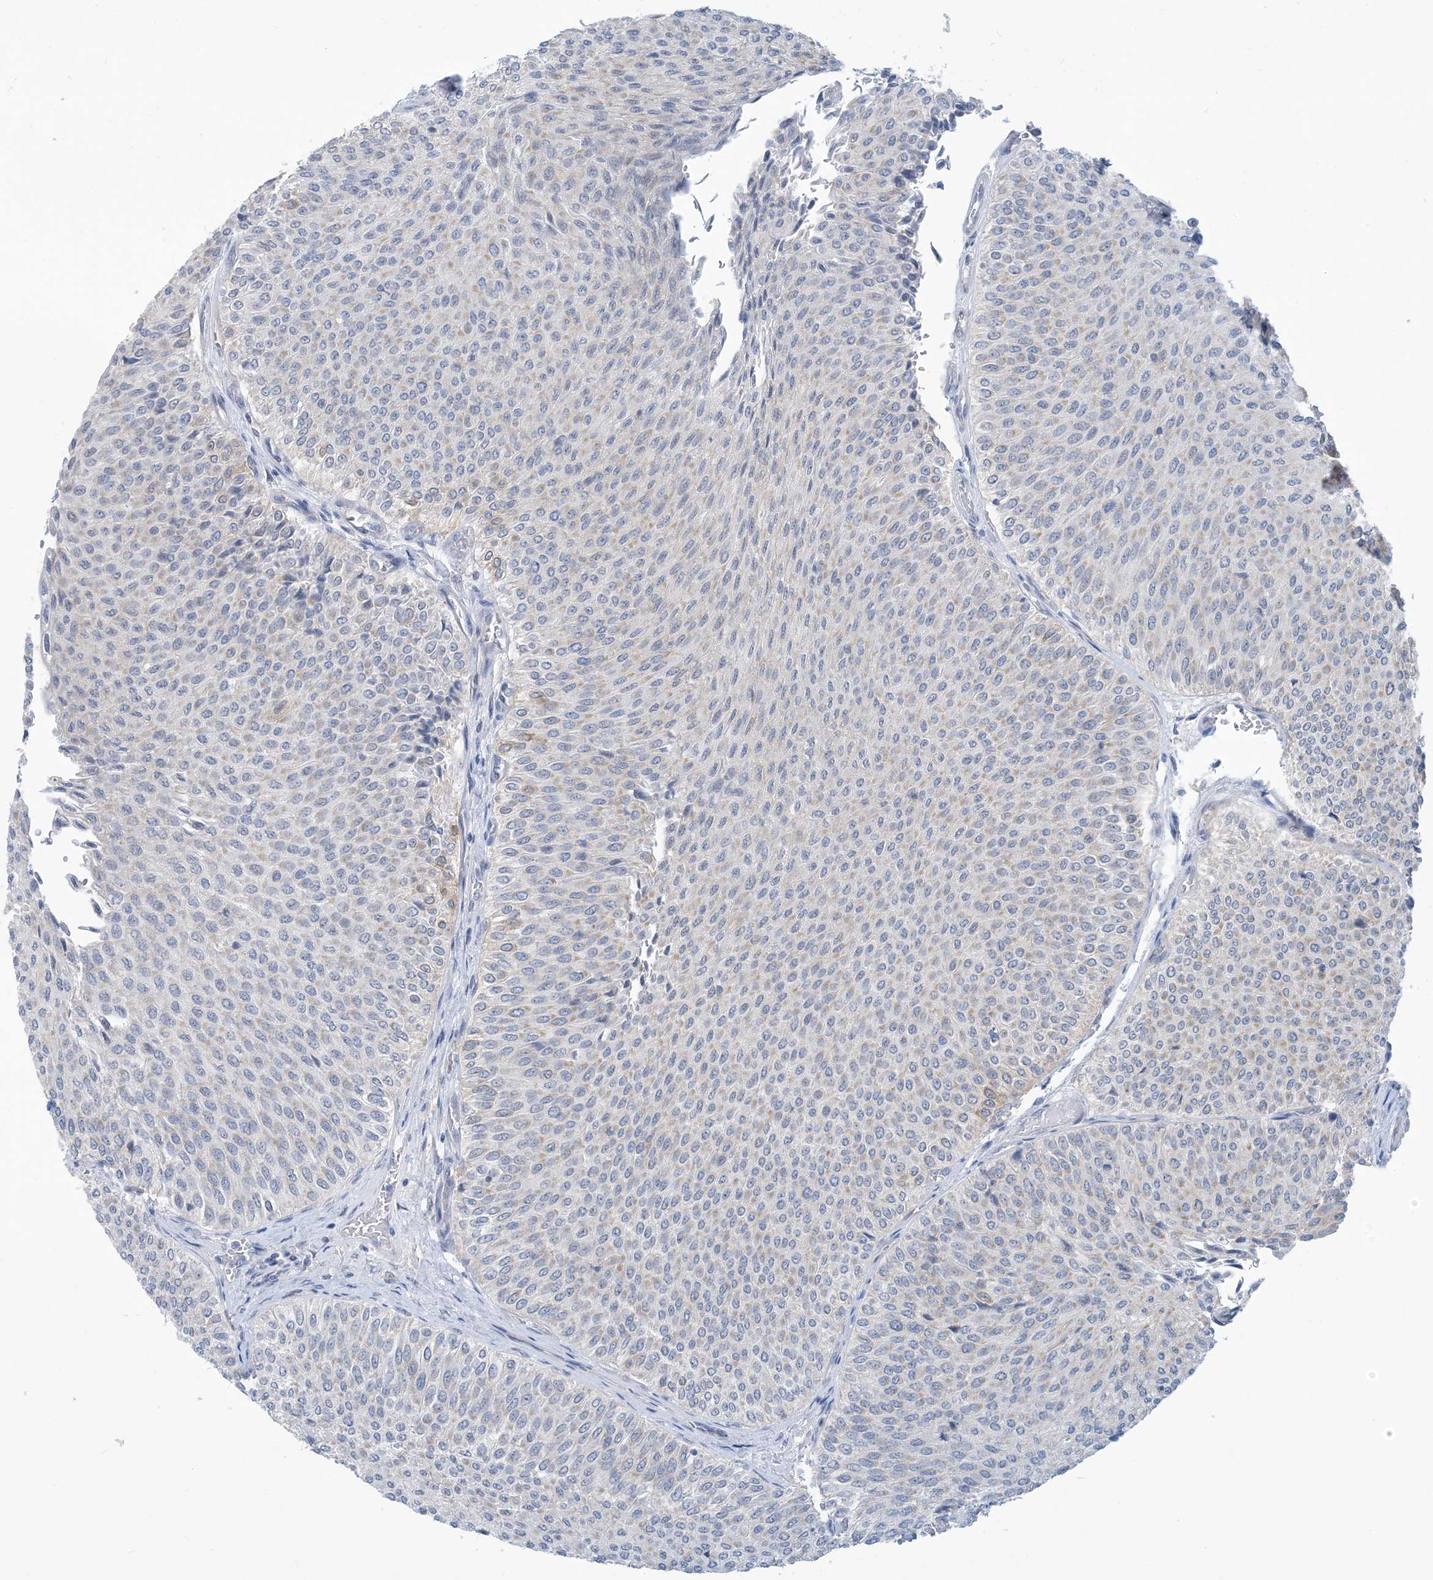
{"staining": {"intensity": "weak", "quantity": "<25%", "location": "cytoplasmic/membranous"}, "tissue": "urothelial cancer", "cell_type": "Tumor cells", "image_type": "cancer", "snomed": [{"axis": "morphology", "description": "Urothelial carcinoma, Low grade"}, {"axis": "topography", "description": "Urinary bladder"}], "caption": "Tumor cells are negative for protein expression in human urothelial cancer.", "gene": "EIF2A", "patient": {"sex": "male", "age": 78}}